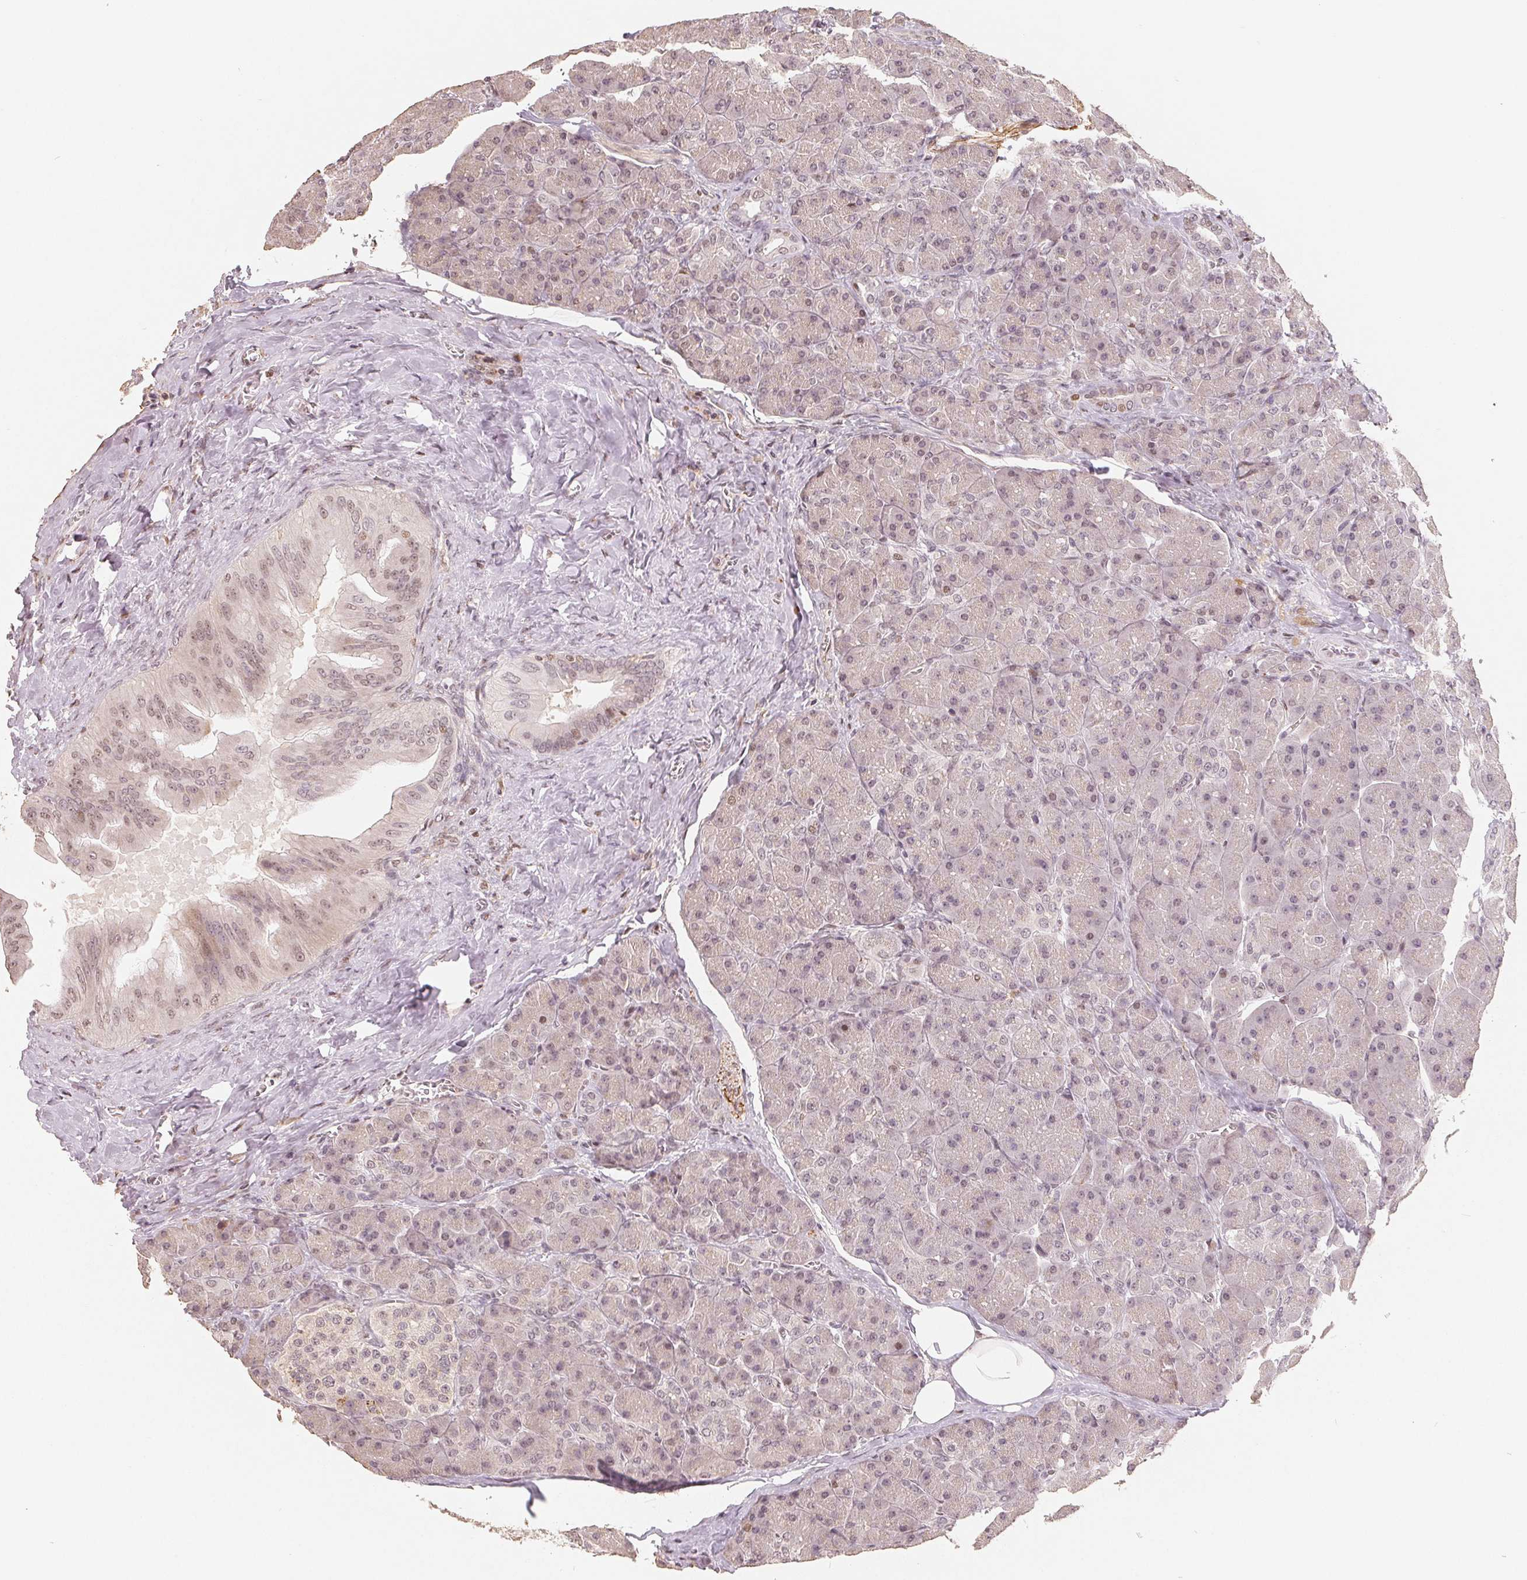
{"staining": {"intensity": "weak", "quantity": ">75%", "location": "nuclear"}, "tissue": "pancreas", "cell_type": "Exocrine glandular cells", "image_type": "normal", "snomed": [{"axis": "morphology", "description": "Normal tissue, NOS"}, {"axis": "topography", "description": "Pancreas"}], "caption": "This photomicrograph shows benign pancreas stained with IHC to label a protein in brown. The nuclear of exocrine glandular cells show weak positivity for the protein. Nuclei are counter-stained blue.", "gene": "CCDC138", "patient": {"sex": "male", "age": 55}}